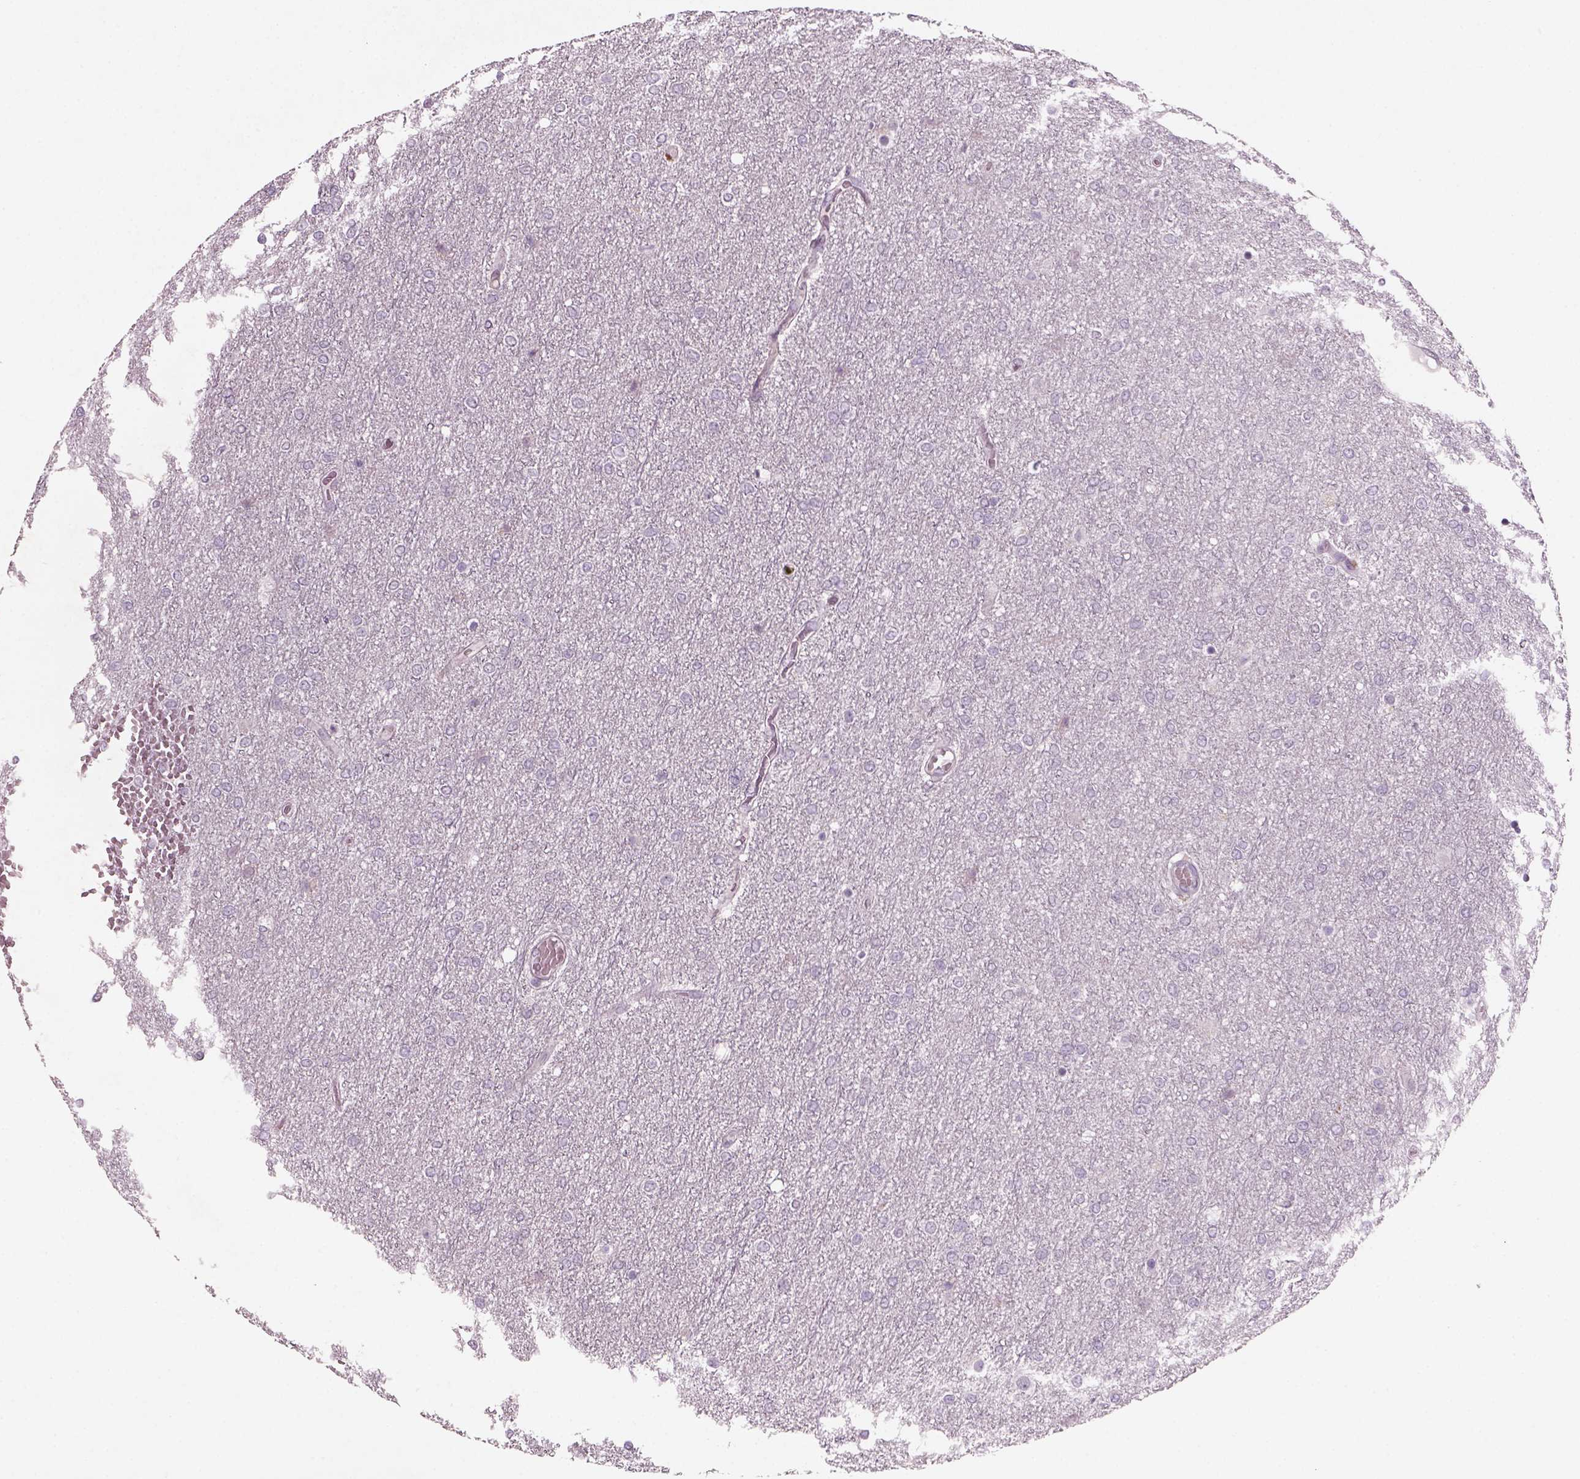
{"staining": {"intensity": "negative", "quantity": "none", "location": "none"}, "tissue": "glioma", "cell_type": "Tumor cells", "image_type": "cancer", "snomed": [{"axis": "morphology", "description": "Glioma, malignant, High grade"}, {"axis": "topography", "description": "Brain"}], "caption": "Malignant glioma (high-grade) was stained to show a protein in brown. There is no significant positivity in tumor cells.", "gene": "PENK", "patient": {"sex": "female", "age": 61}}